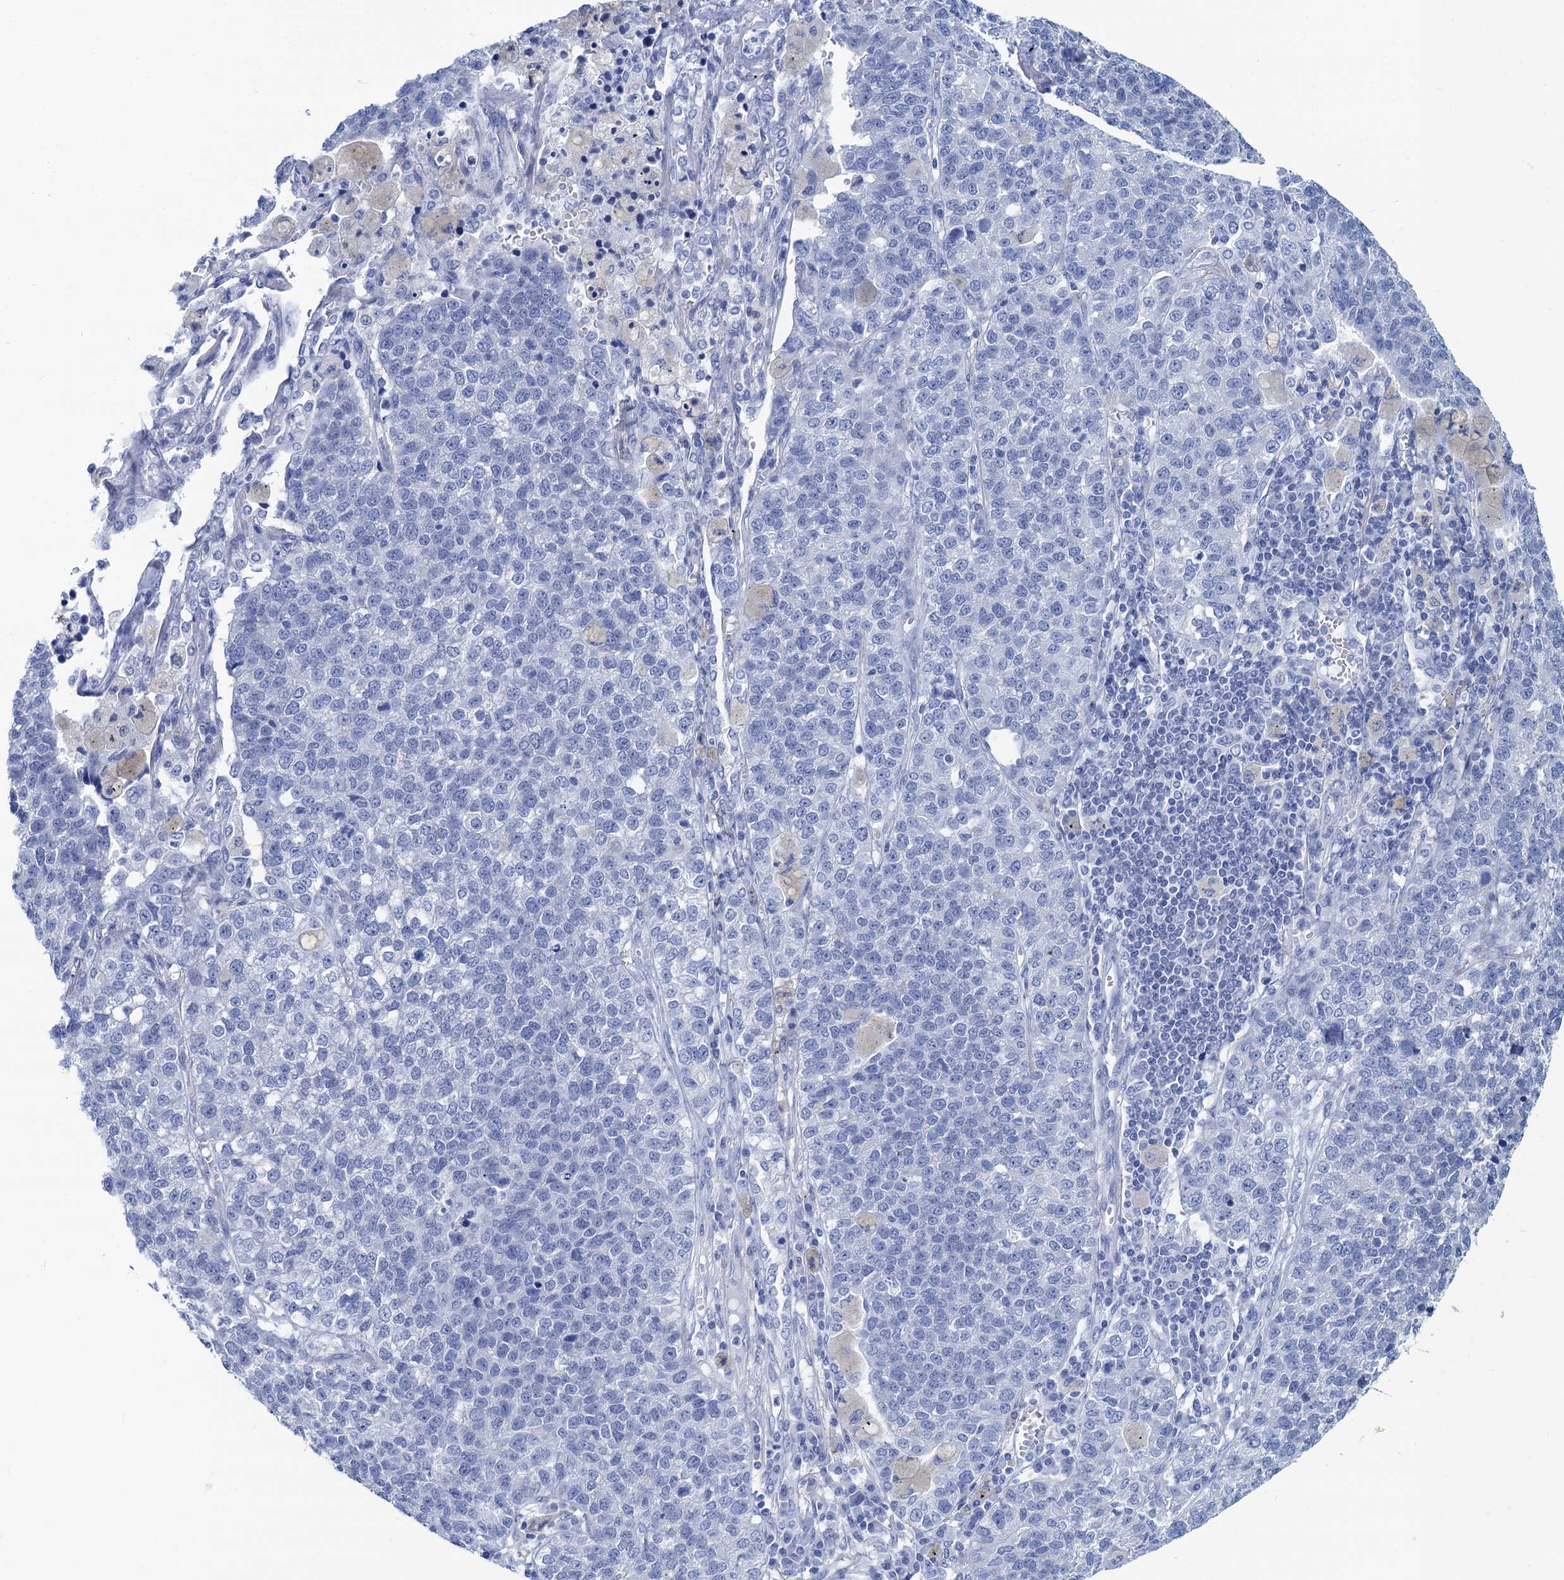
{"staining": {"intensity": "negative", "quantity": "none", "location": "none"}, "tissue": "lung cancer", "cell_type": "Tumor cells", "image_type": "cancer", "snomed": [{"axis": "morphology", "description": "Adenocarcinoma, NOS"}, {"axis": "topography", "description": "Lung"}], "caption": "Immunohistochemistry photomicrograph of neoplastic tissue: lung cancer stained with DAB (3,3'-diaminobenzidine) exhibits no significant protein staining in tumor cells.", "gene": "CABYR", "patient": {"sex": "male", "age": 49}}